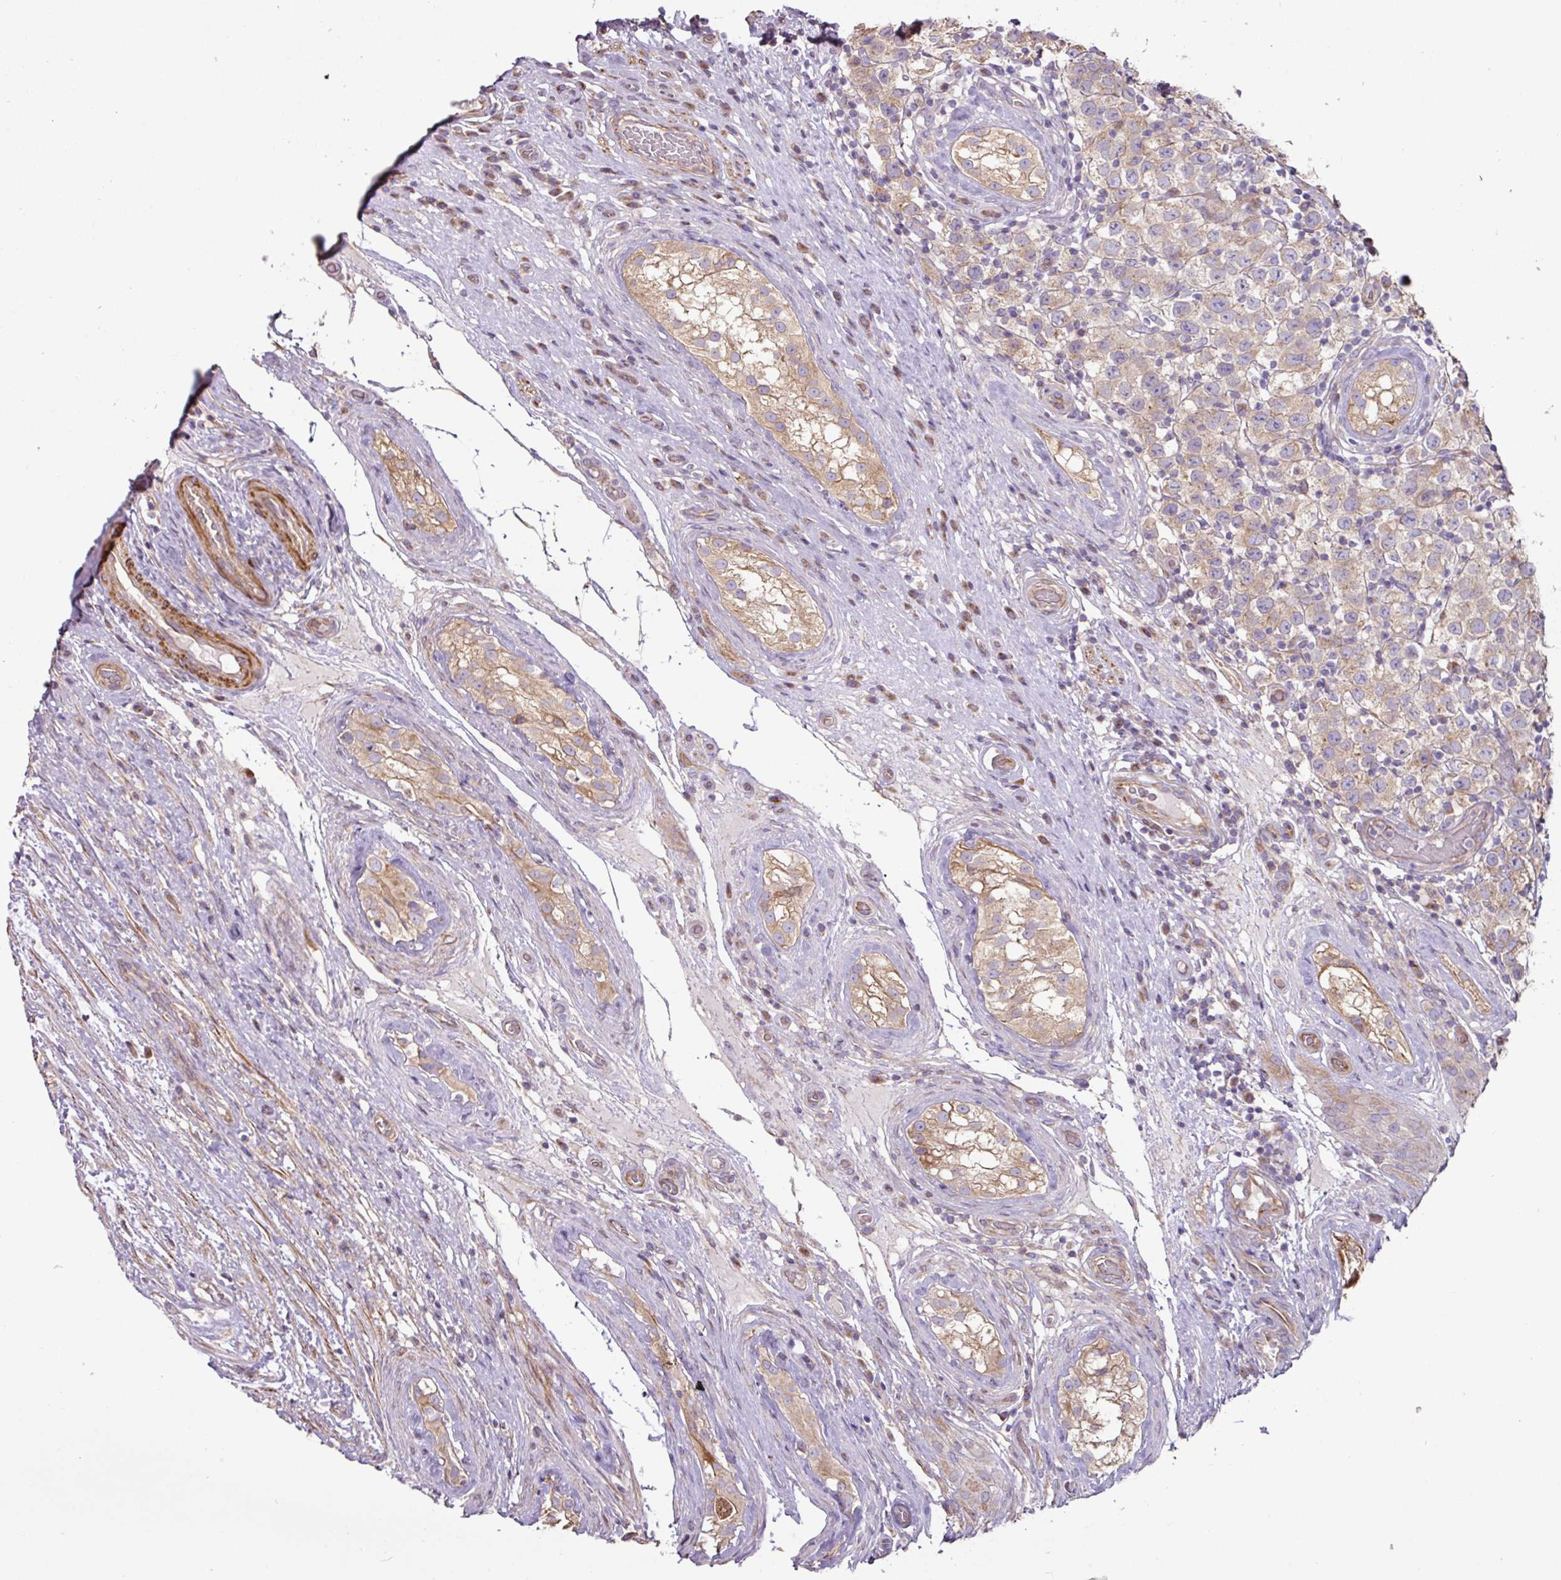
{"staining": {"intensity": "weak", "quantity": ">75%", "location": "cytoplasmic/membranous"}, "tissue": "testis cancer", "cell_type": "Tumor cells", "image_type": "cancer", "snomed": [{"axis": "morphology", "description": "Seminoma, NOS"}, {"axis": "morphology", "description": "Carcinoma, Embryonal, NOS"}, {"axis": "topography", "description": "Testis"}], "caption": "Protein staining demonstrates weak cytoplasmic/membranous staining in about >75% of tumor cells in seminoma (testis).", "gene": "MRRF", "patient": {"sex": "male", "age": 41}}